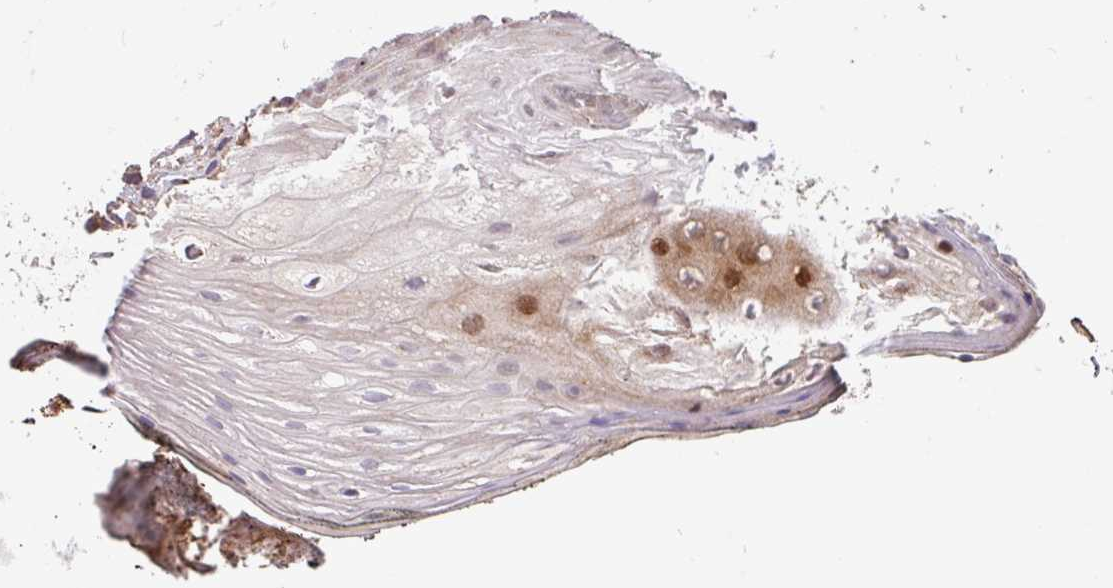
{"staining": {"intensity": "moderate", "quantity": ">75%", "location": "cytoplasmic/membranous,nuclear"}, "tissue": "oral mucosa", "cell_type": "Squamous epithelial cells", "image_type": "normal", "snomed": [{"axis": "morphology", "description": "Normal tissue, NOS"}, {"axis": "morphology", "description": "Squamous cell carcinoma, NOS"}, {"axis": "topography", "description": "Oral tissue"}, {"axis": "topography", "description": "Head-Neck"}], "caption": "Protein expression analysis of benign oral mucosa shows moderate cytoplasmic/membranous,nuclear positivity in approximately >75% of squamous epithelial cells. The staining was performed using DAB, with brown indicating positive protein expression. Nuclei are stained blue with hematoxylin.", "gene": "ENSG00000269547", "patient": {"sex": "female", "age": 81}}